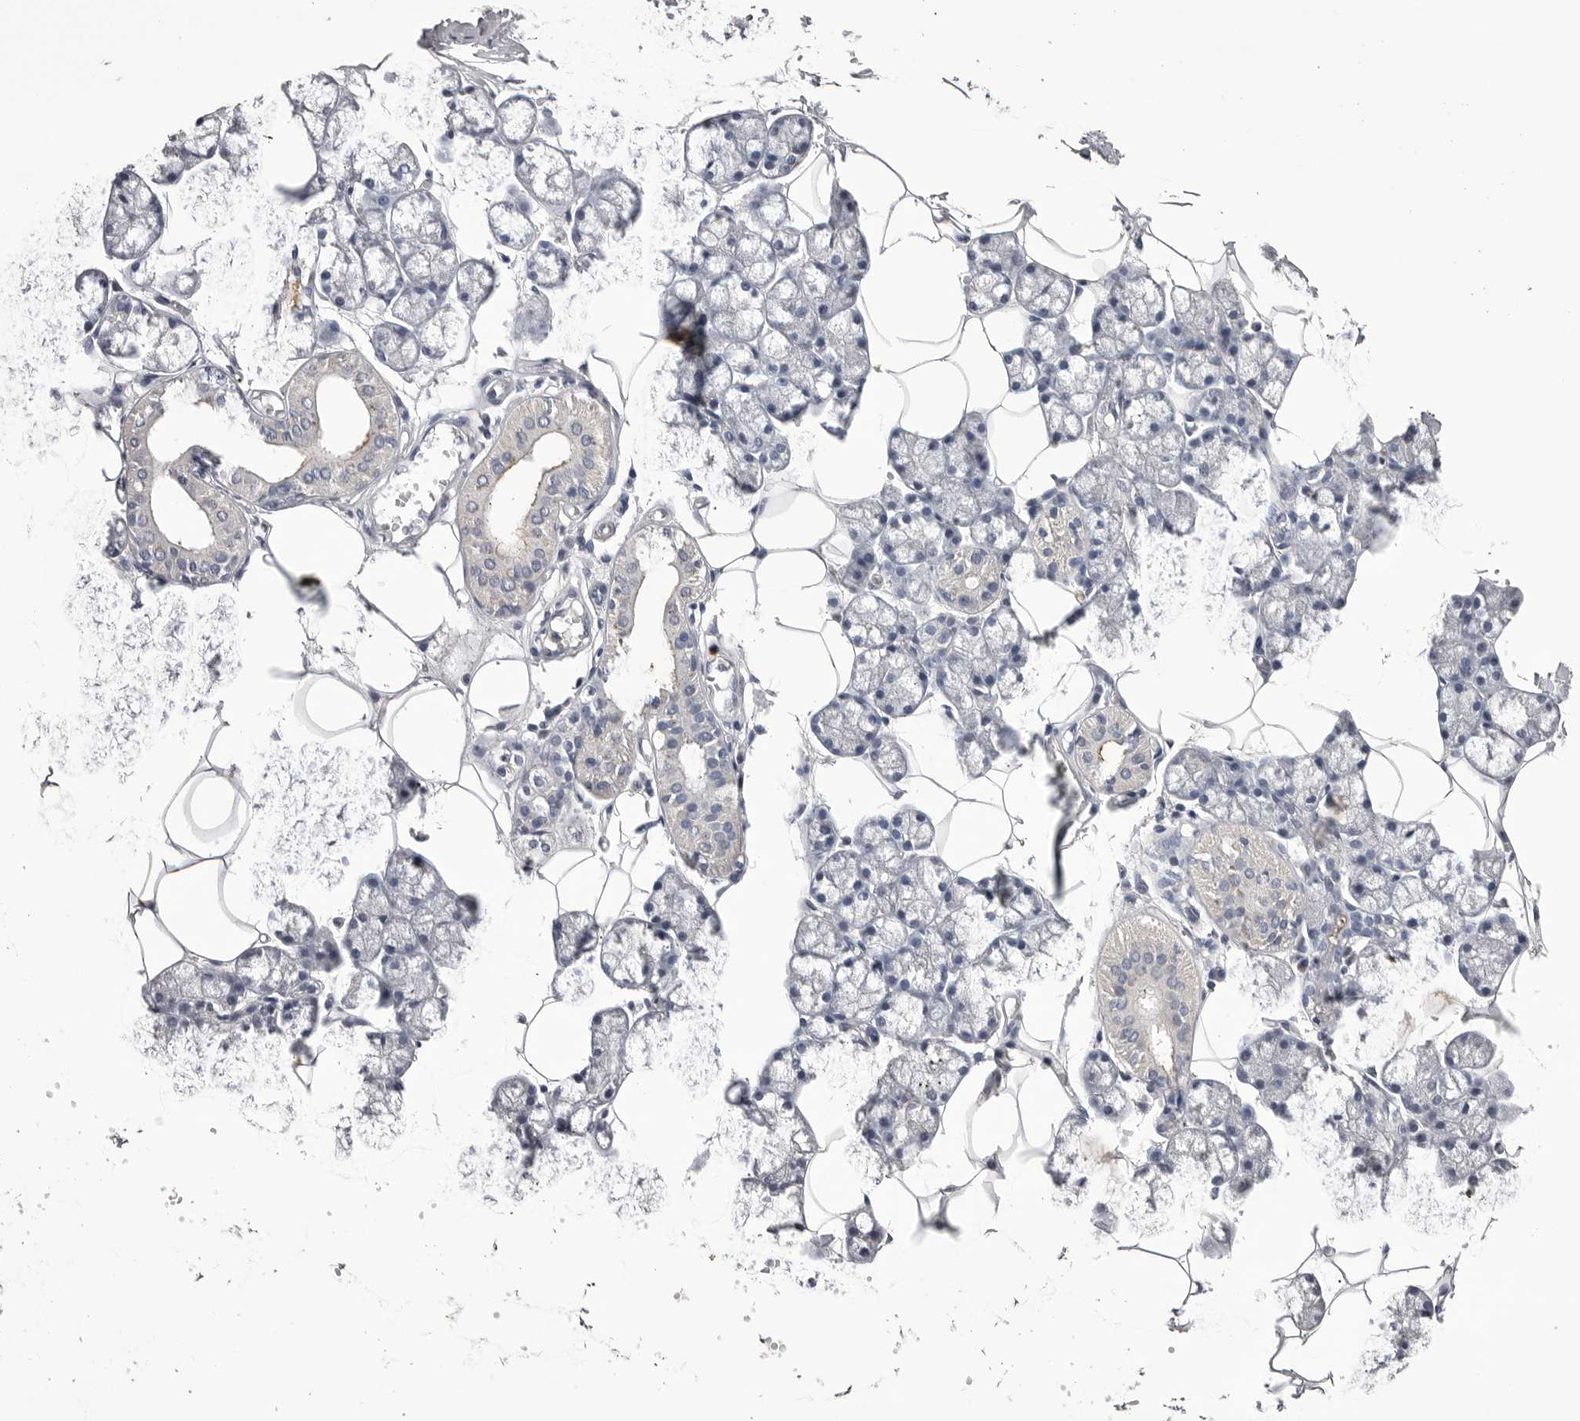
{"staining": {"intensity": "weak", "quantity": "<25%", "location": "cytoplasmic/membranous"}, "tissue": "salivary gland", "cell_type": "Glandular cells", "image_type": "normal", "snomed": [{"axis": "morphology", "description": "Normal tissue, NOS"}, {"axis": "topography", "description": "Salivary gland"}], "caption": "DAB (3,3'-diaminobenzidine) immunohistochemical staining of normal salivary gland exhibits no significant expression in glandular cells. (Brightfield microscopy of DAB immunohistochemistry at high magnification).", "gene": "MMP7", "patient": {"sex": "male", "age": 62}}